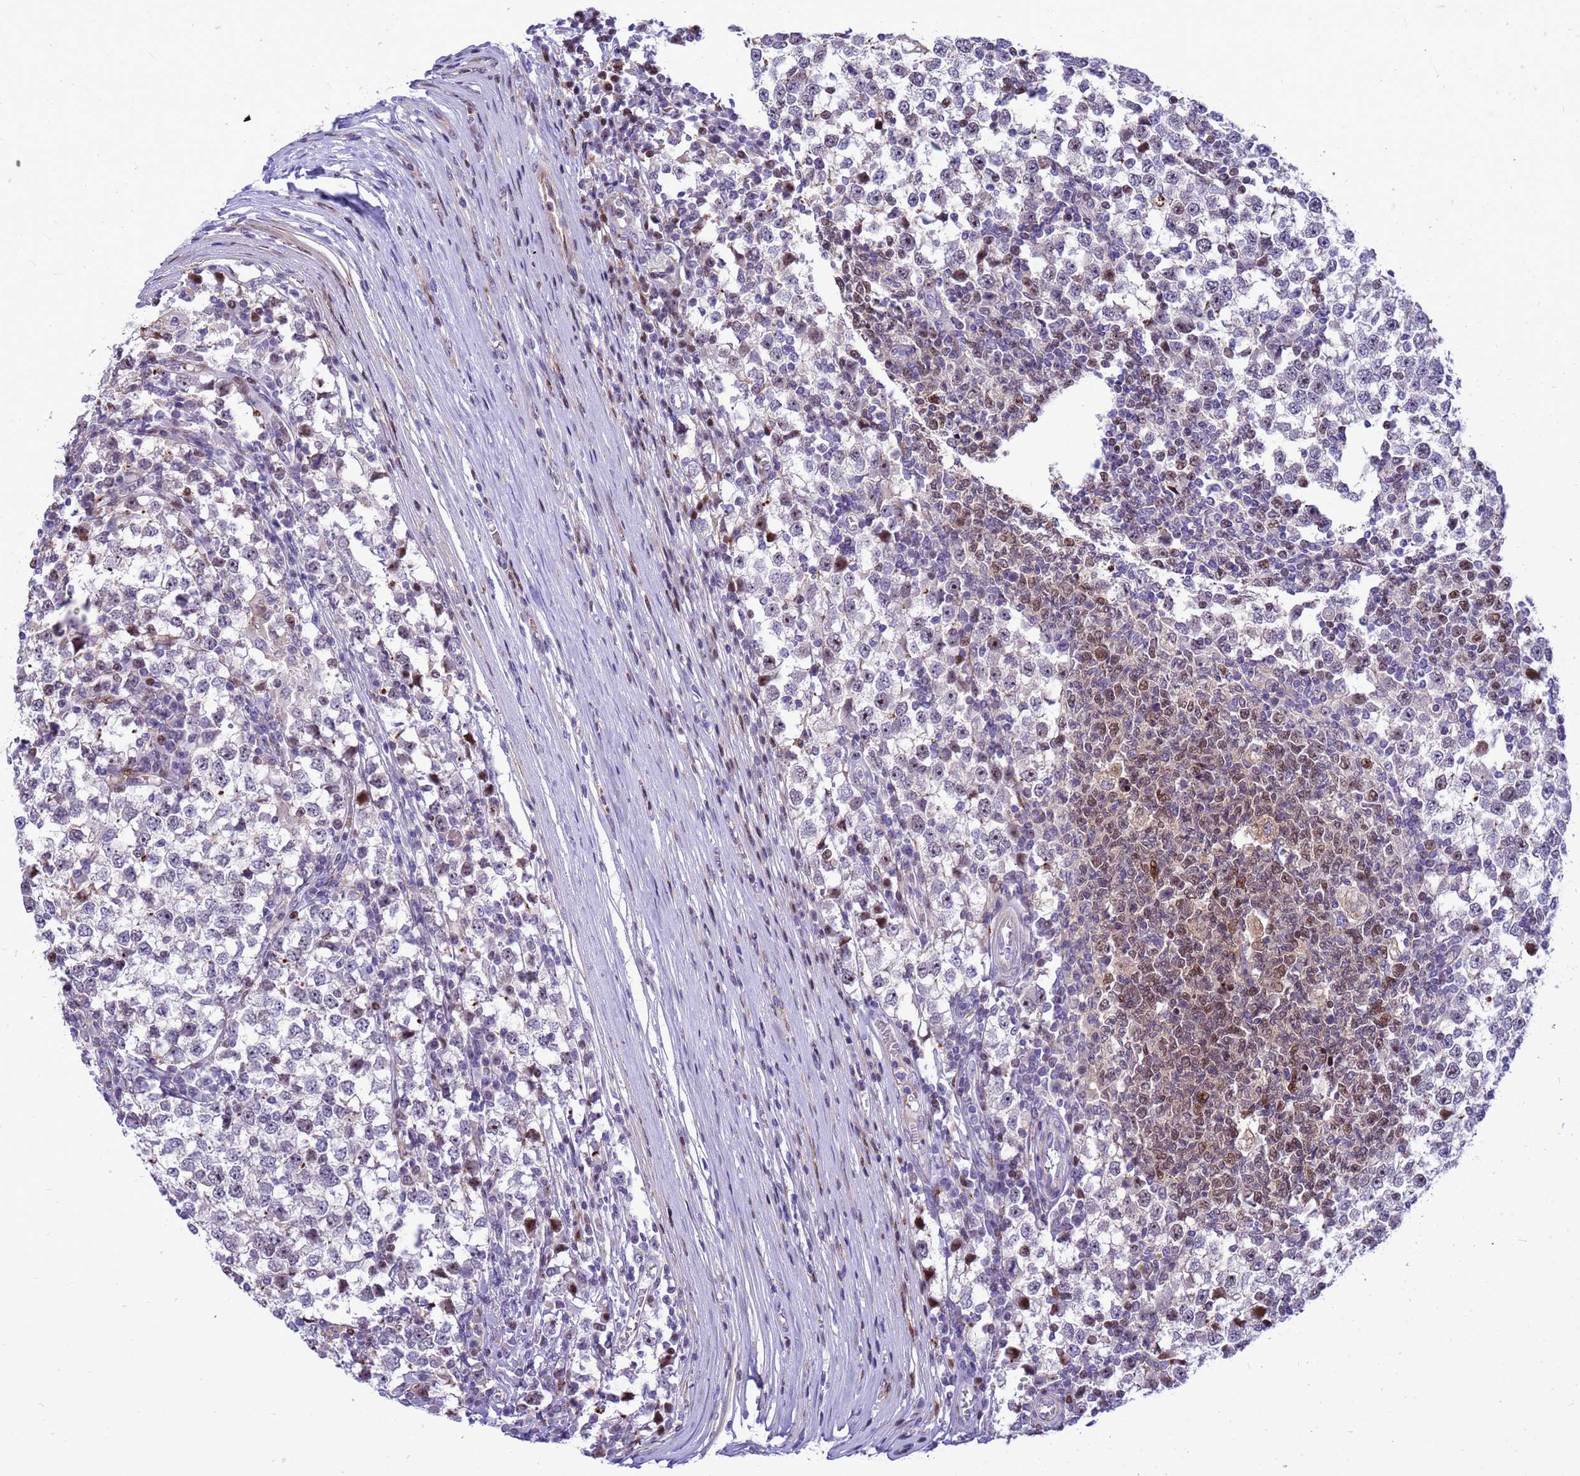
{"staining": {"intensity": "moderate", "quantity": "<25%", "location": "nuclear"}, "tissue": "testis cancer", "cell_type": "Tumor cells", "image_type": "cancer", "snomed": [{"axis": "morphology", "description": "Seminoma, NOS"}, {"axis": "topography", "description": "Testis"}], "caption": "Protein analysis of testis cancer tissue reveals moderate nuclear staining in approximately <25% of tumor cells. (Stains: DAB in brown, nuclei in blue, Microscopy: brightfield microscopy at high magnification).", "gene": "ADAMTS7", "patient": {"sex": "male", "age": 65}}